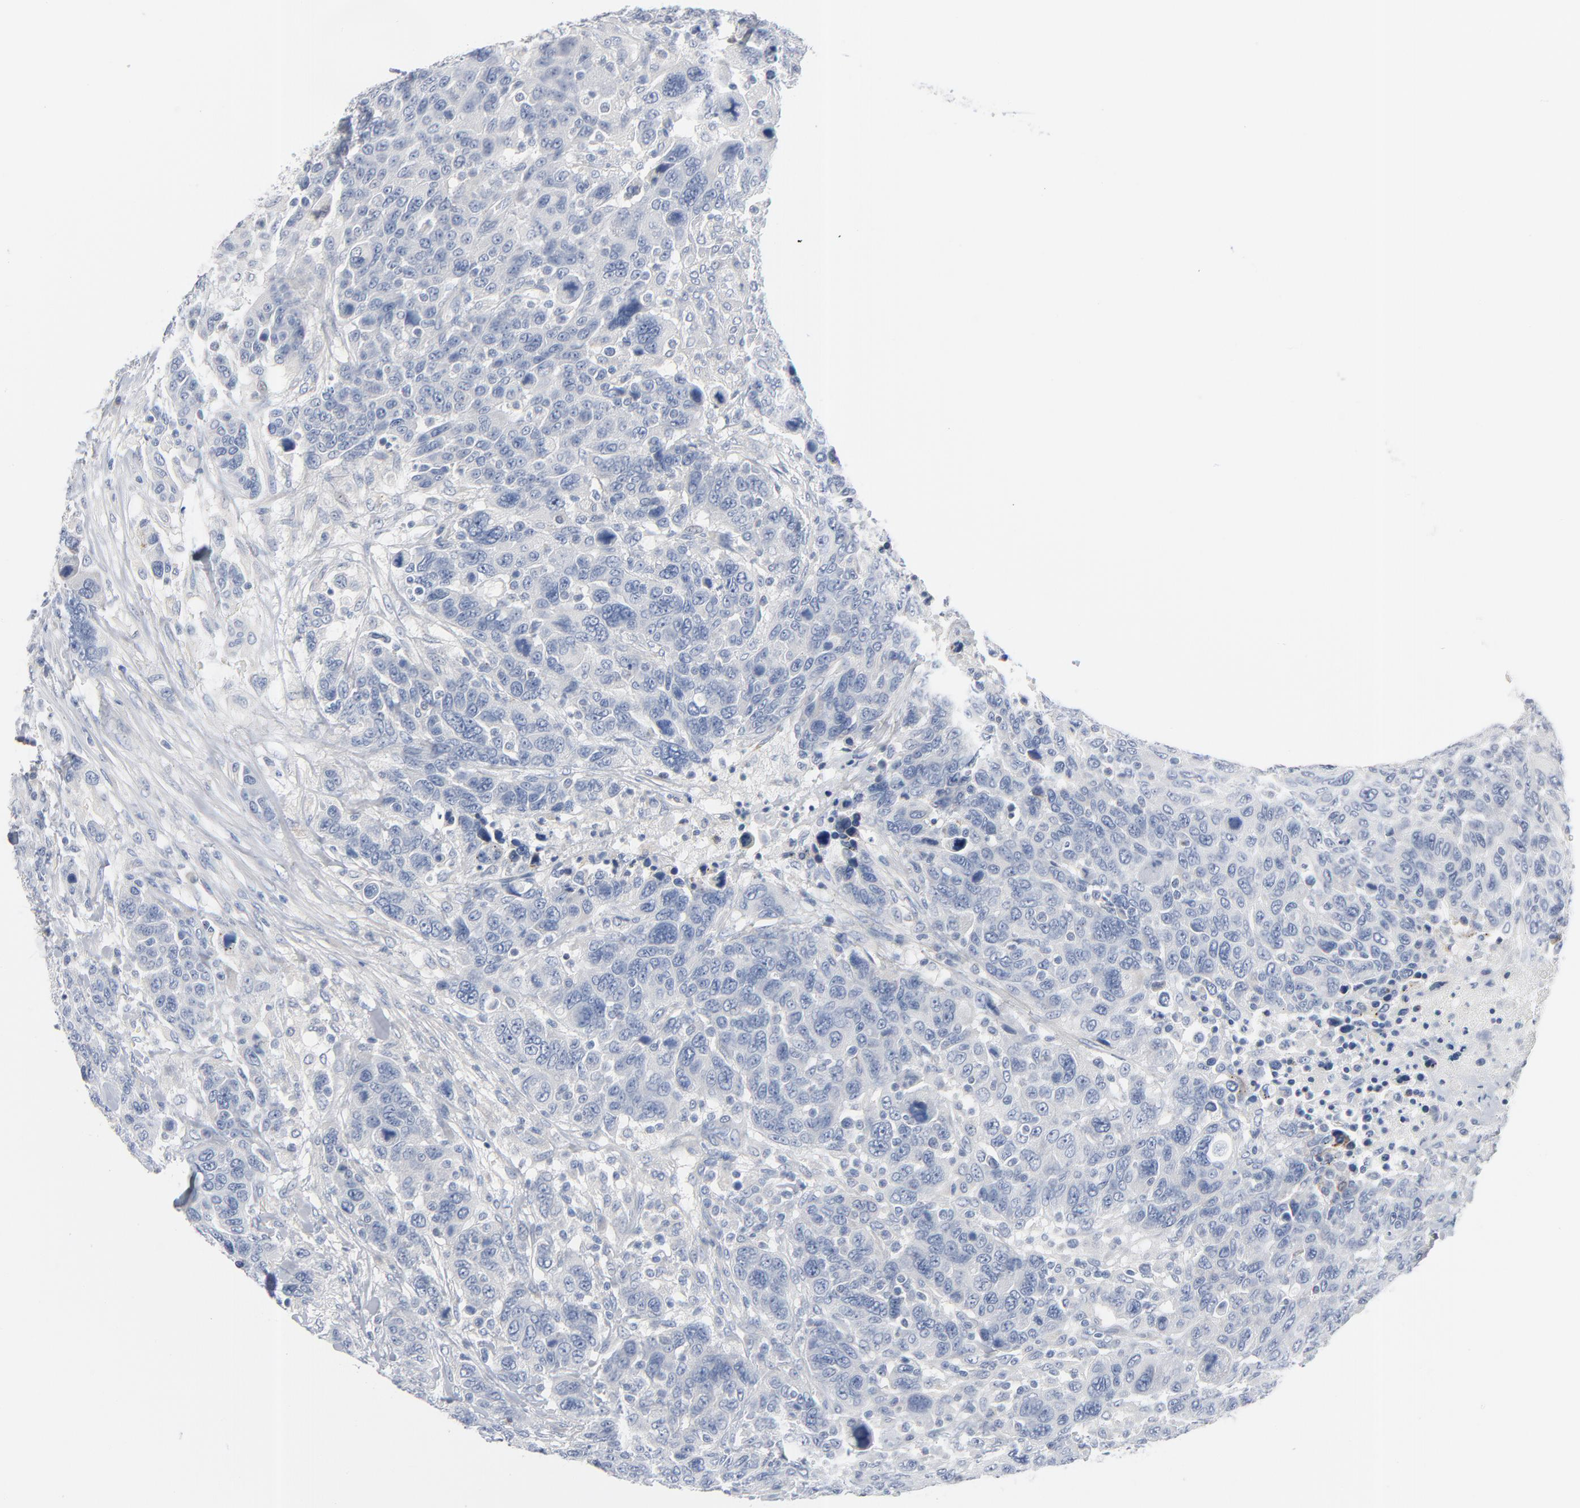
{"staining": {"intensity": "negative", "quantity": "none", "location": "none"}, "tissue": "breast cancer", "cell_type": "Tumor cells", "image_type": "cancer", "snomed": [{"axis": "morphology", "description": "Duct carcinoma"}, {"axis": "topography", "description": "Breast"}], "caption": "The micrograph shows no significant positivity in tumor cells of breast cancer (invasive ductal carcinoma). Brightfield microscopy of IHC stained with DAB (3,3'-diaminobenzidine) (brown) and hematoxylin (blue), captured at high magnification.", "gene": "IFT43", "patient": {"sex": "female", "age": 37}}